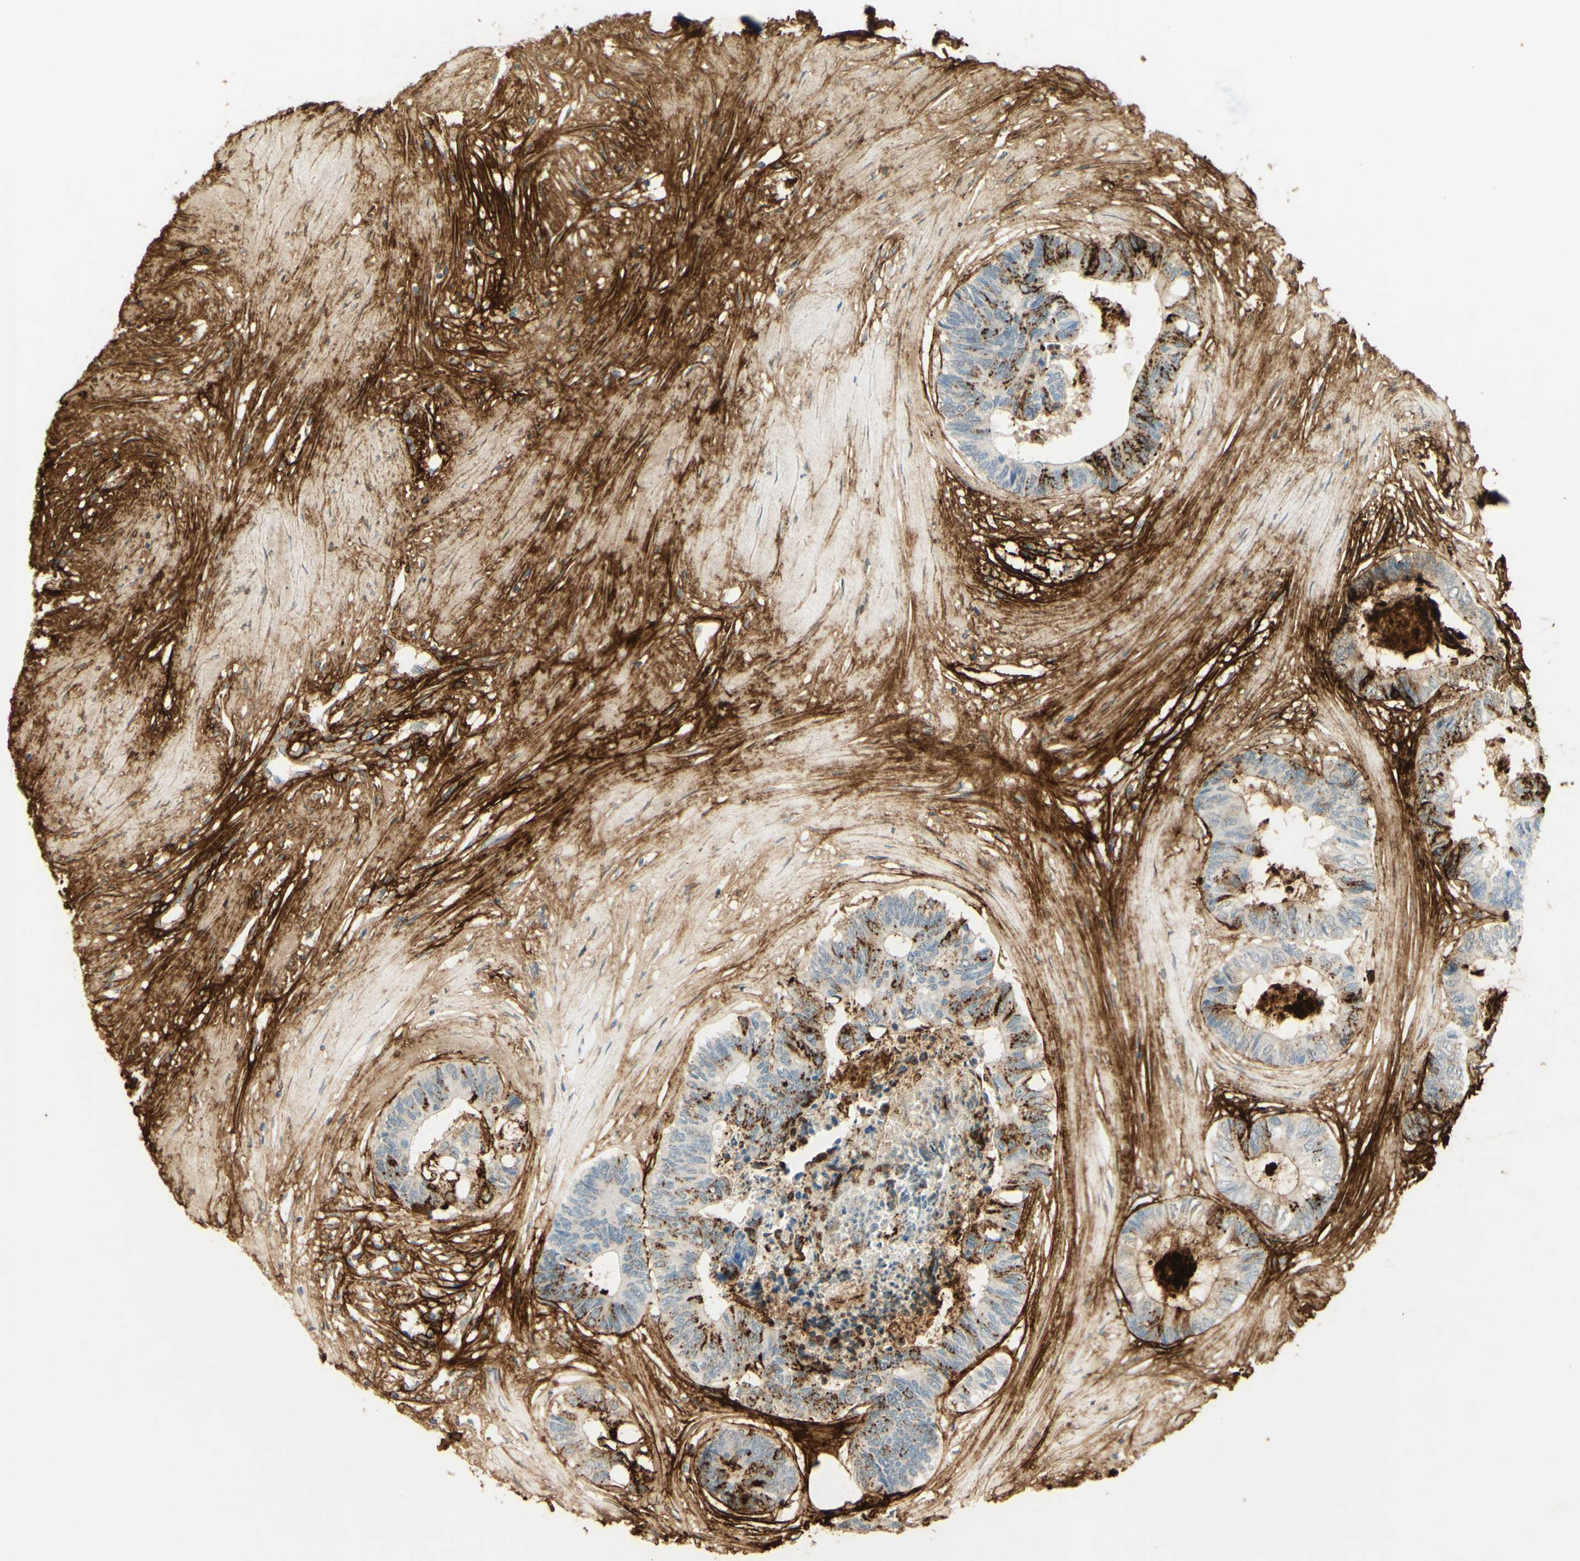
{"staining": {"intensity": "strong", "quantity": "25%-75%", "location": "cytoplasmic/membranous"}, "tissue": "colorectal cancer", "cell_type": "Tumor cells", "image_type": "cancer", "snomed": [{"axis": "morphology", "description": "Adenocarcinoma, NOS"}, {"axis": "topography", "description": "Rectum"}], "caption": "The image shows staining of colorectal cancer, revealing strong cytoplasmic/membranous protein expression (brown color) within tumor cells.", "gene": "TNN", "patient": {"sex": "male", "age": 63}}